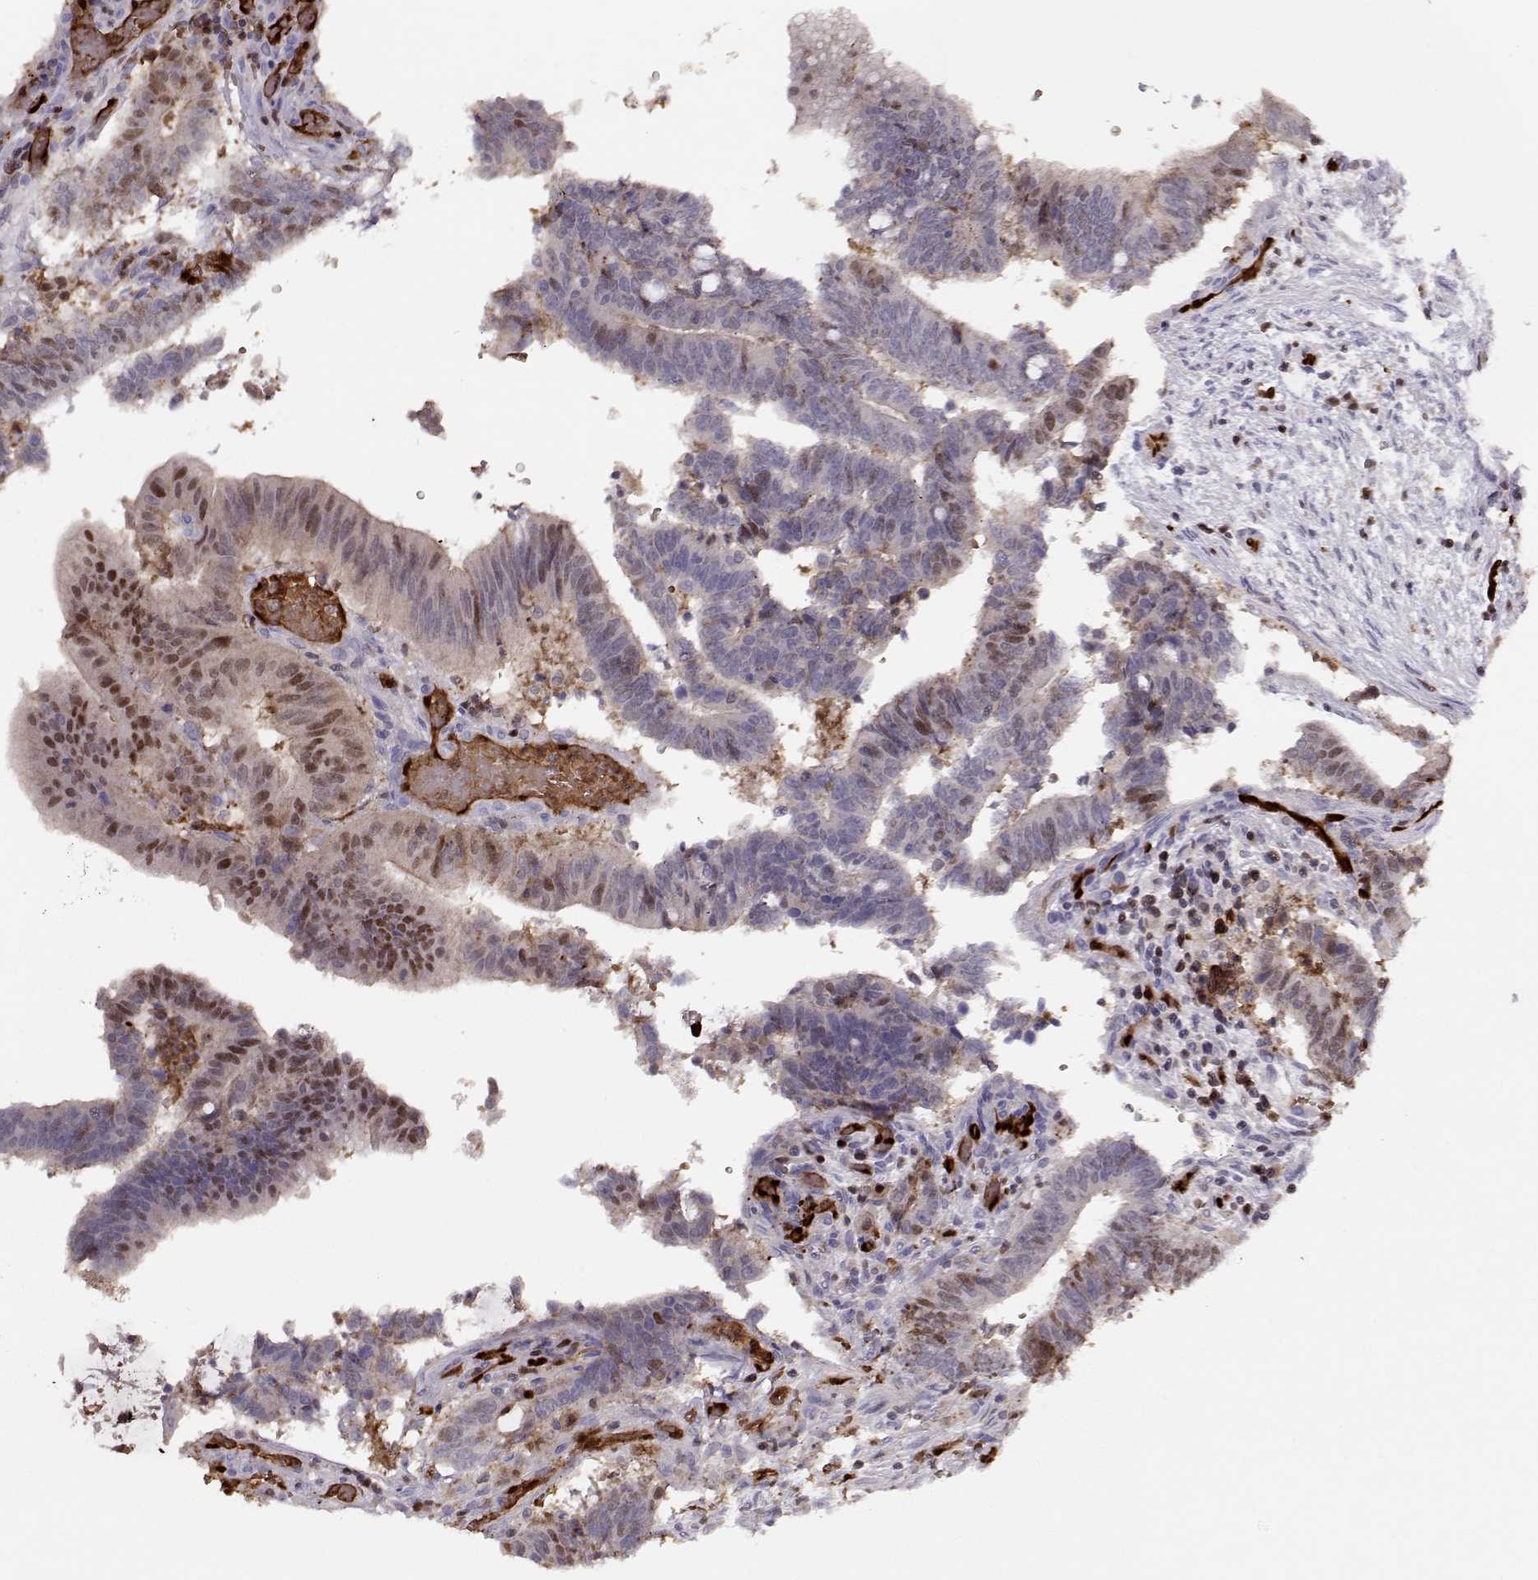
{"staining": {"intensity": "weak", "quantity": "25%-75%", "location": "nuclear"}, "tissue": "colorectal cancer", "cell_type": "Tumor cells", "image_type": "cancer", "snomed": [{"axis": "morphology", "description": "Adenocarcinoma, NOS"}, {"axis": "topography", "description": "Colon"}], "caption": "IHC micrograph of neoplastic tissue: human colorectal cancer stained using IHC demonstrates low levels of weak protein expression localized specifically in the nuclear of tumor cells, appearing as a nuclear brown color.", "gene": "PNP", "patient": {"sex": "female", "age": 43}}